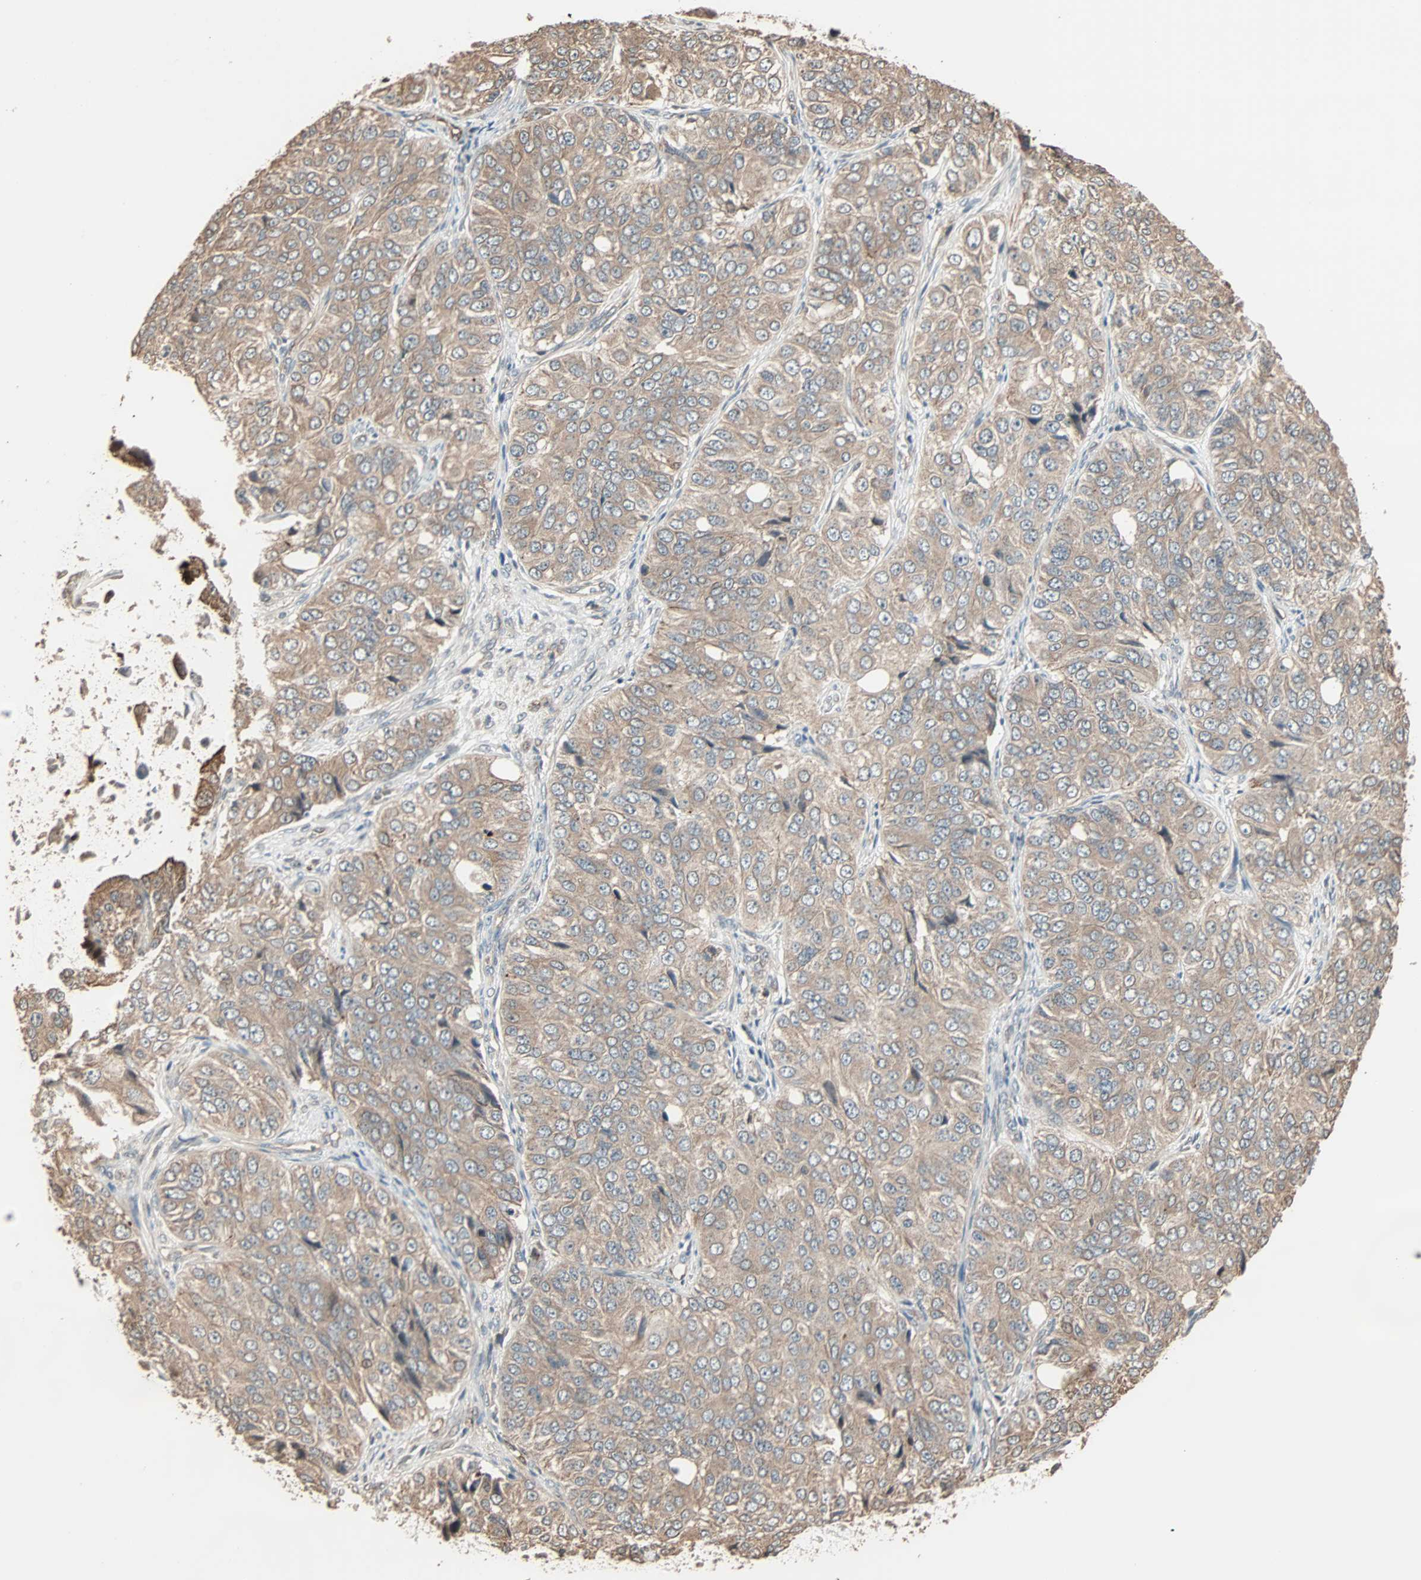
{"staining": {"intensity": "moderate", "quantity": ">75%", "location": "cytoplasmic/membranous"}, "tissue": "ovarian cancer", "cell_type": "Tumor cells", "image_type": "cancer", "snomed": [{"axis": "morphology", "description": "Carcinoma, endometroid"}, {"axis": "topography", "description": "Ovary"}], "caption": "DAB (3,3'-diaminobenzidine) immunohistochemical staining of human ovarian endometroid carcinoma shows moderate cytoplasmic/membranous protein positivity in approximately >75% of tumor cells. Nuclei are stained in blue.", "gene": "CALCRL", "patient": {"sex": "female", "age": 51}}